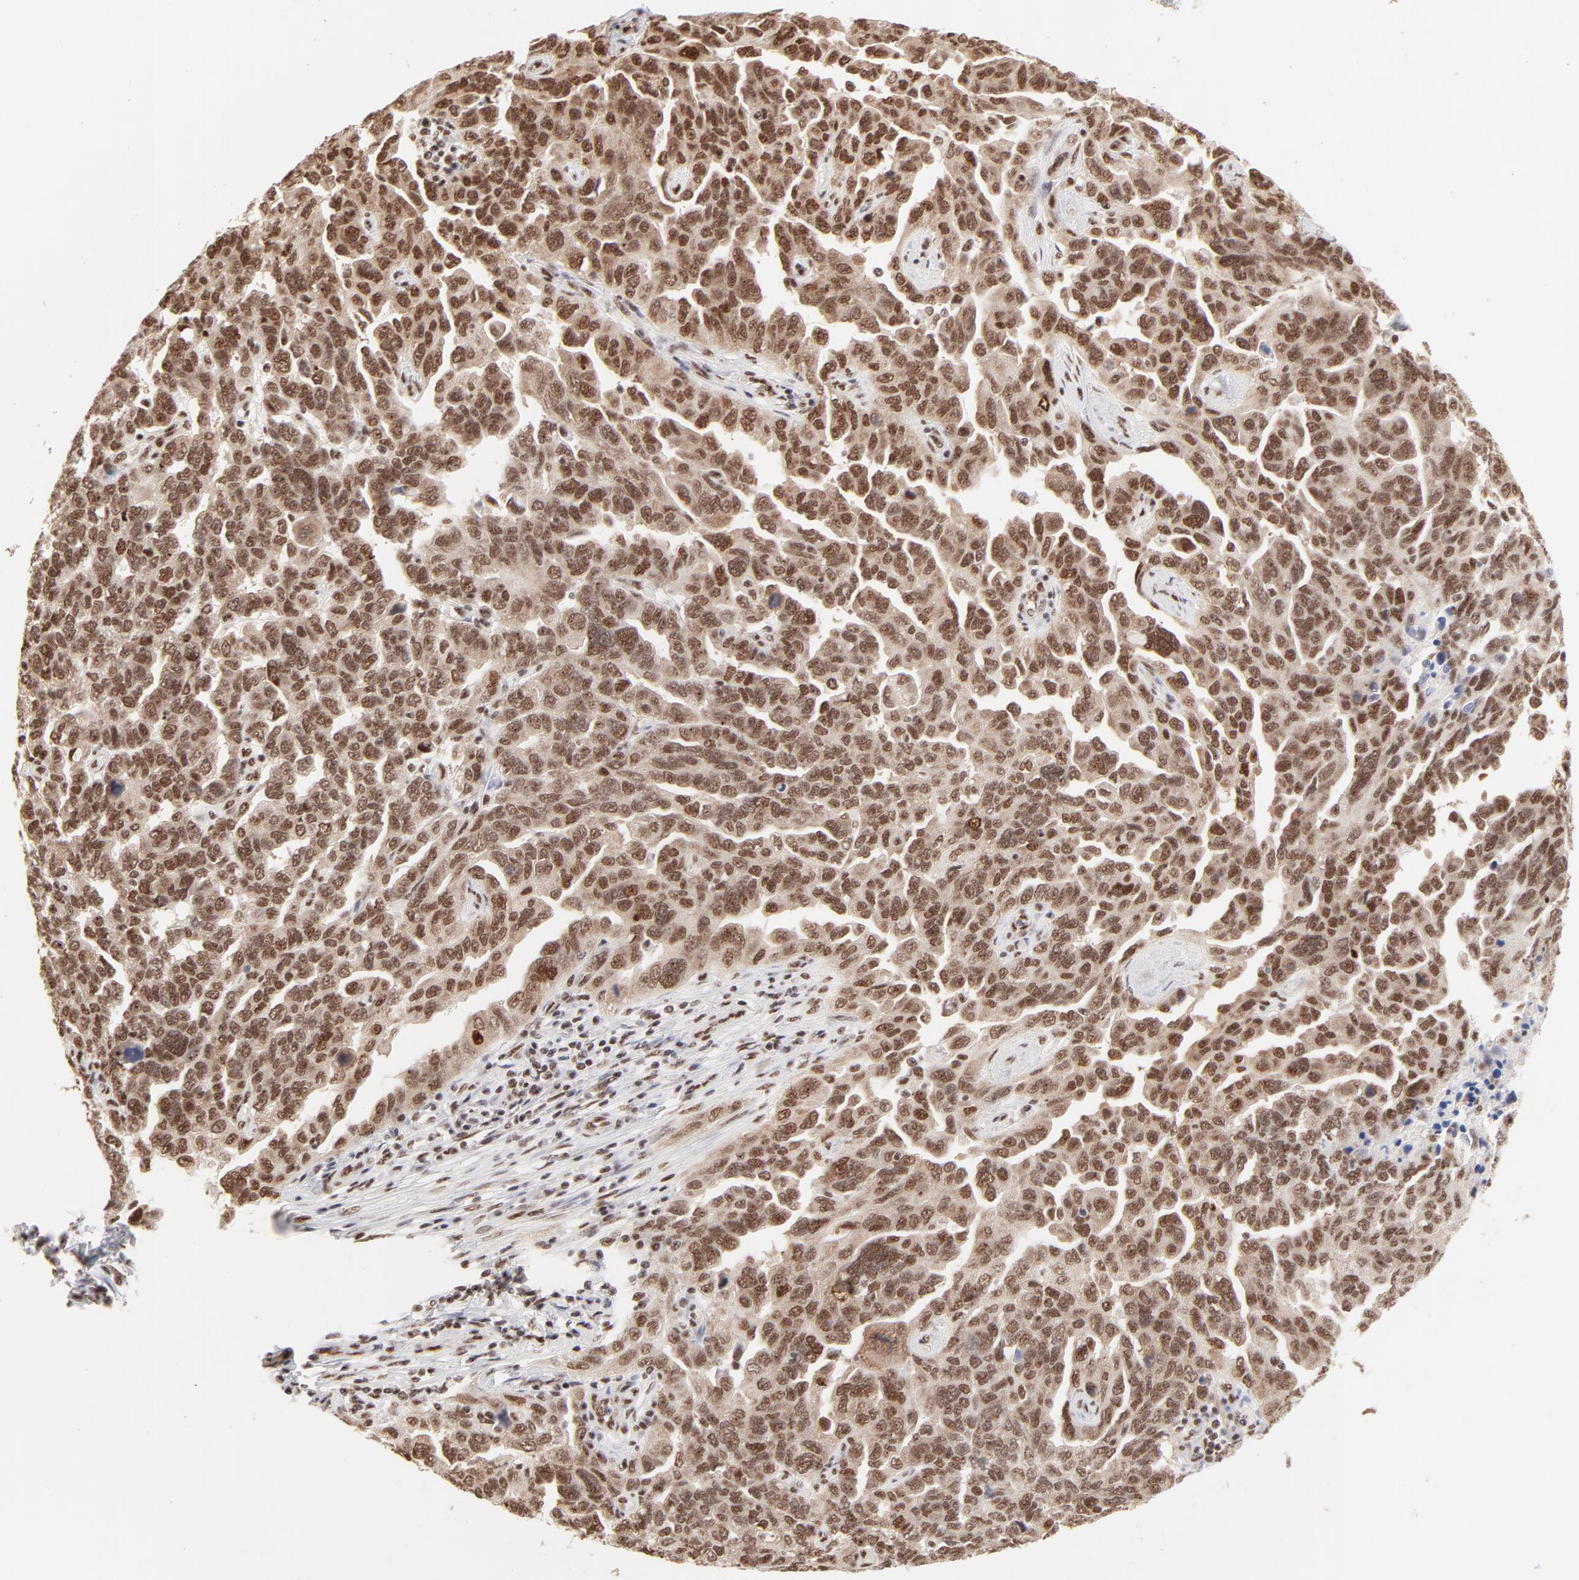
{"staining": {"intensity": "strong", "quantity": ">75%", "location": "nuclear"}, "tissue": "ovarian cancer", "cell_type": "Tumor cells", "image_type": "cancer", "snomed": [{"axis": "morphology", "description": "Cystadenocarcinoma, serous, NOS"}, {"axis": "topography", "description": "Ovary"}], "caption": "Tumor cells display strong nuclear expression in approximately >75% of cells in ovarian cancer (serous cystadenocarcinoma). The staining was performed using DAB, with brown indicating positive protein expression. Nuclei are stained blue with hematoxylin.", "gene": "TARDBP", "patient": {"sex": "female", "age": 64}}